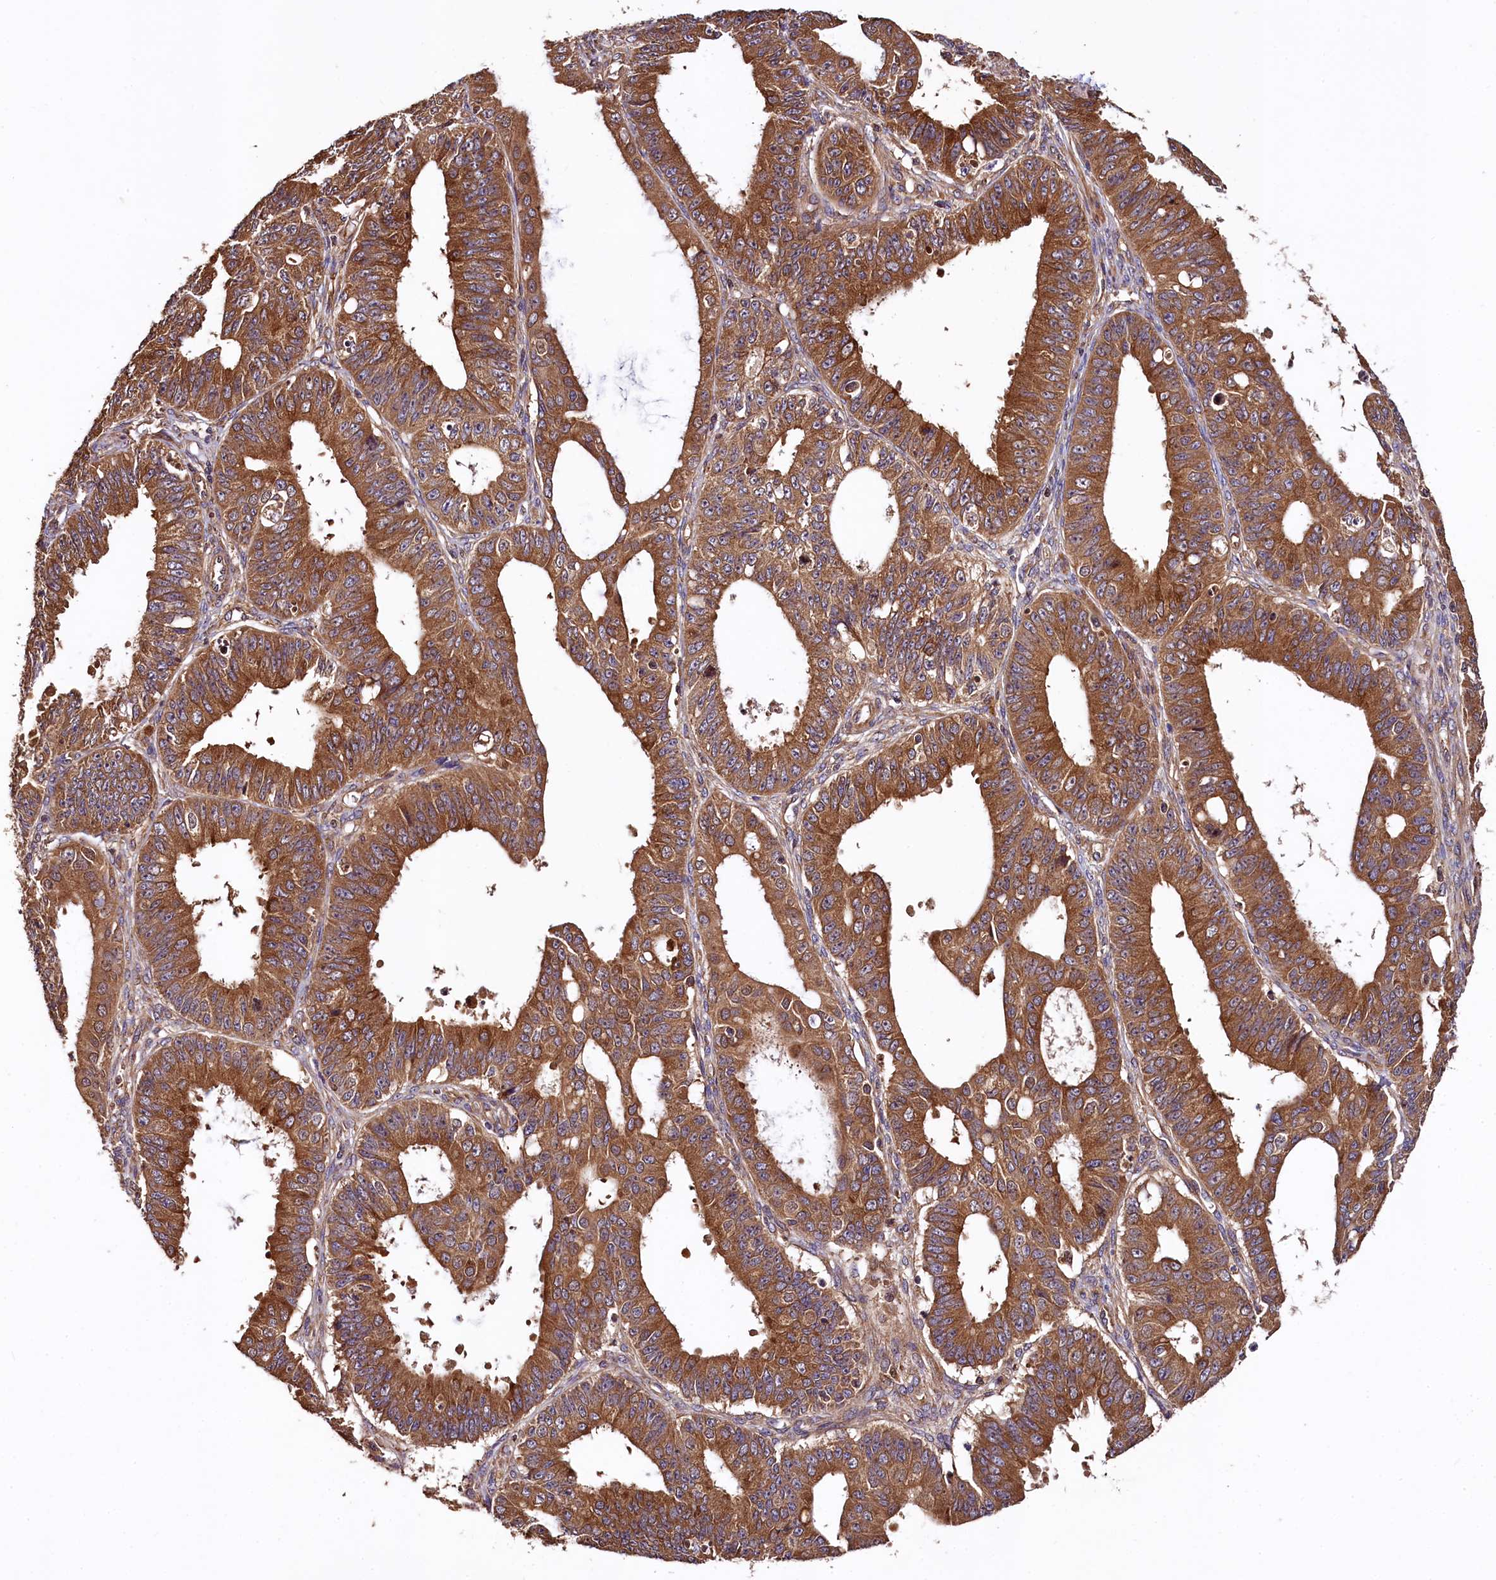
{"staining": {"intensity": "strong", "quantity": ">75%", "location": "cytoplasmic/membranous"}, "tissue": "ovarian cancer", "cell_type": "Tumor cells", "image_type": "cancer", "snomed": [{"axis": "morphology", "description": "Carcinoma, endometroid"}, {"axis": "topography", "description": "Appendix"}, {"axis": "topography", "description": "Ovary"}], "caption": "IHC of ovarian cancer (endometroid carcinoma) shows high levels of strong cytoplasmic/membranous expression in about >75% of tumor cells.", "gene": "KLC2", "patient": {"sex": "female", "age": 42}}